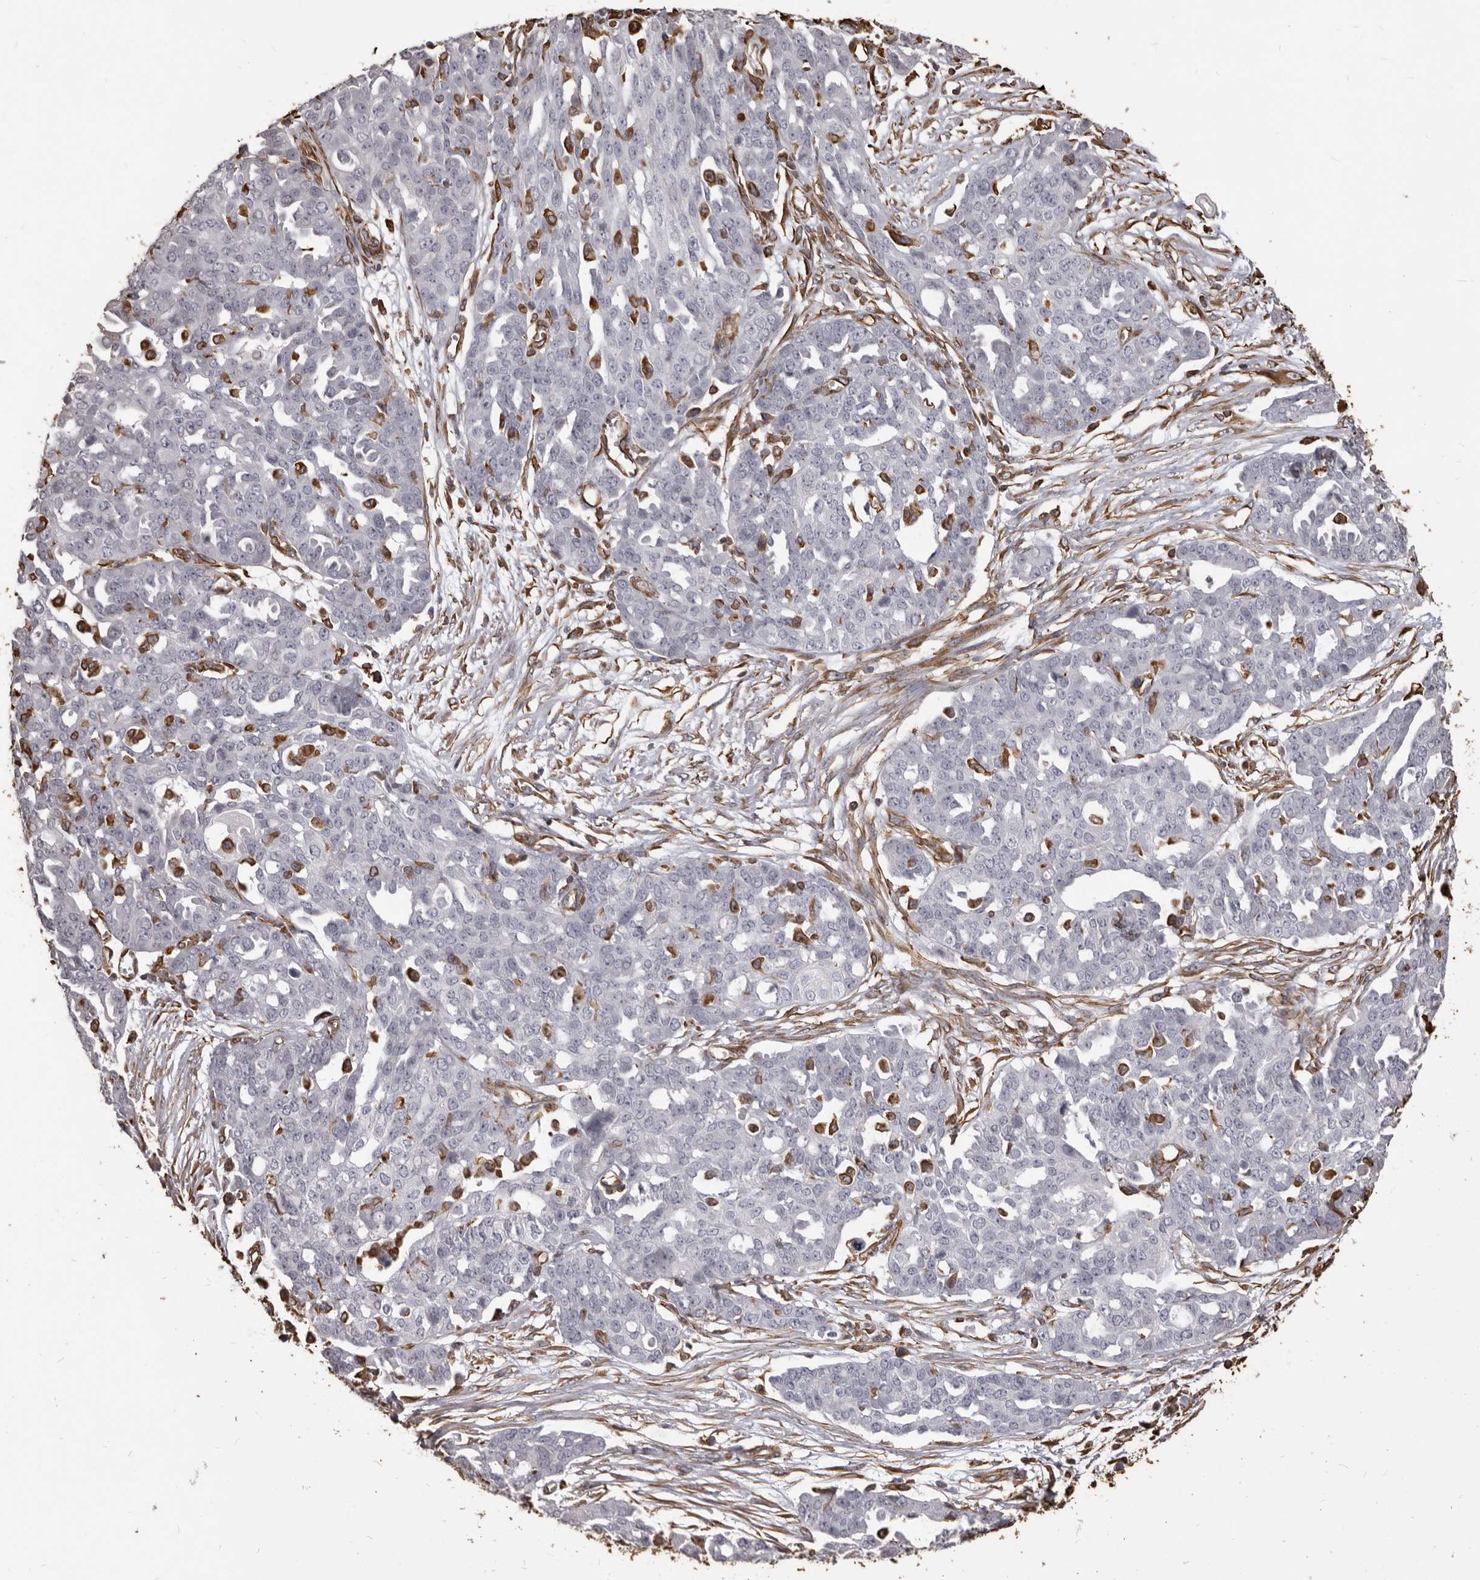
{"staining": {"intensity": "negative", "quantity": "none", "location": "none"}, "tissue": "ovarian cancer", "cell_type": "Tumor cells", "image_type": "cancer", "snomed": [{"axis": "morphology", "description": "Cystadenocarcinoma, serous, NOS"}, {"axis": "topography", "description": "Soft tissue"}, {"axis": "topography", "description": "Ovary"}], "caption": "Tumor cells are negative for brown protein staining in ovarian serous cystadenocarcinoma. (Brightfield microscopy of DAB (3,3'-diaminobenzidine) IHC at high magnification).", "gene": "MTURN", "patient": {"sex": "female", "age": 57}}